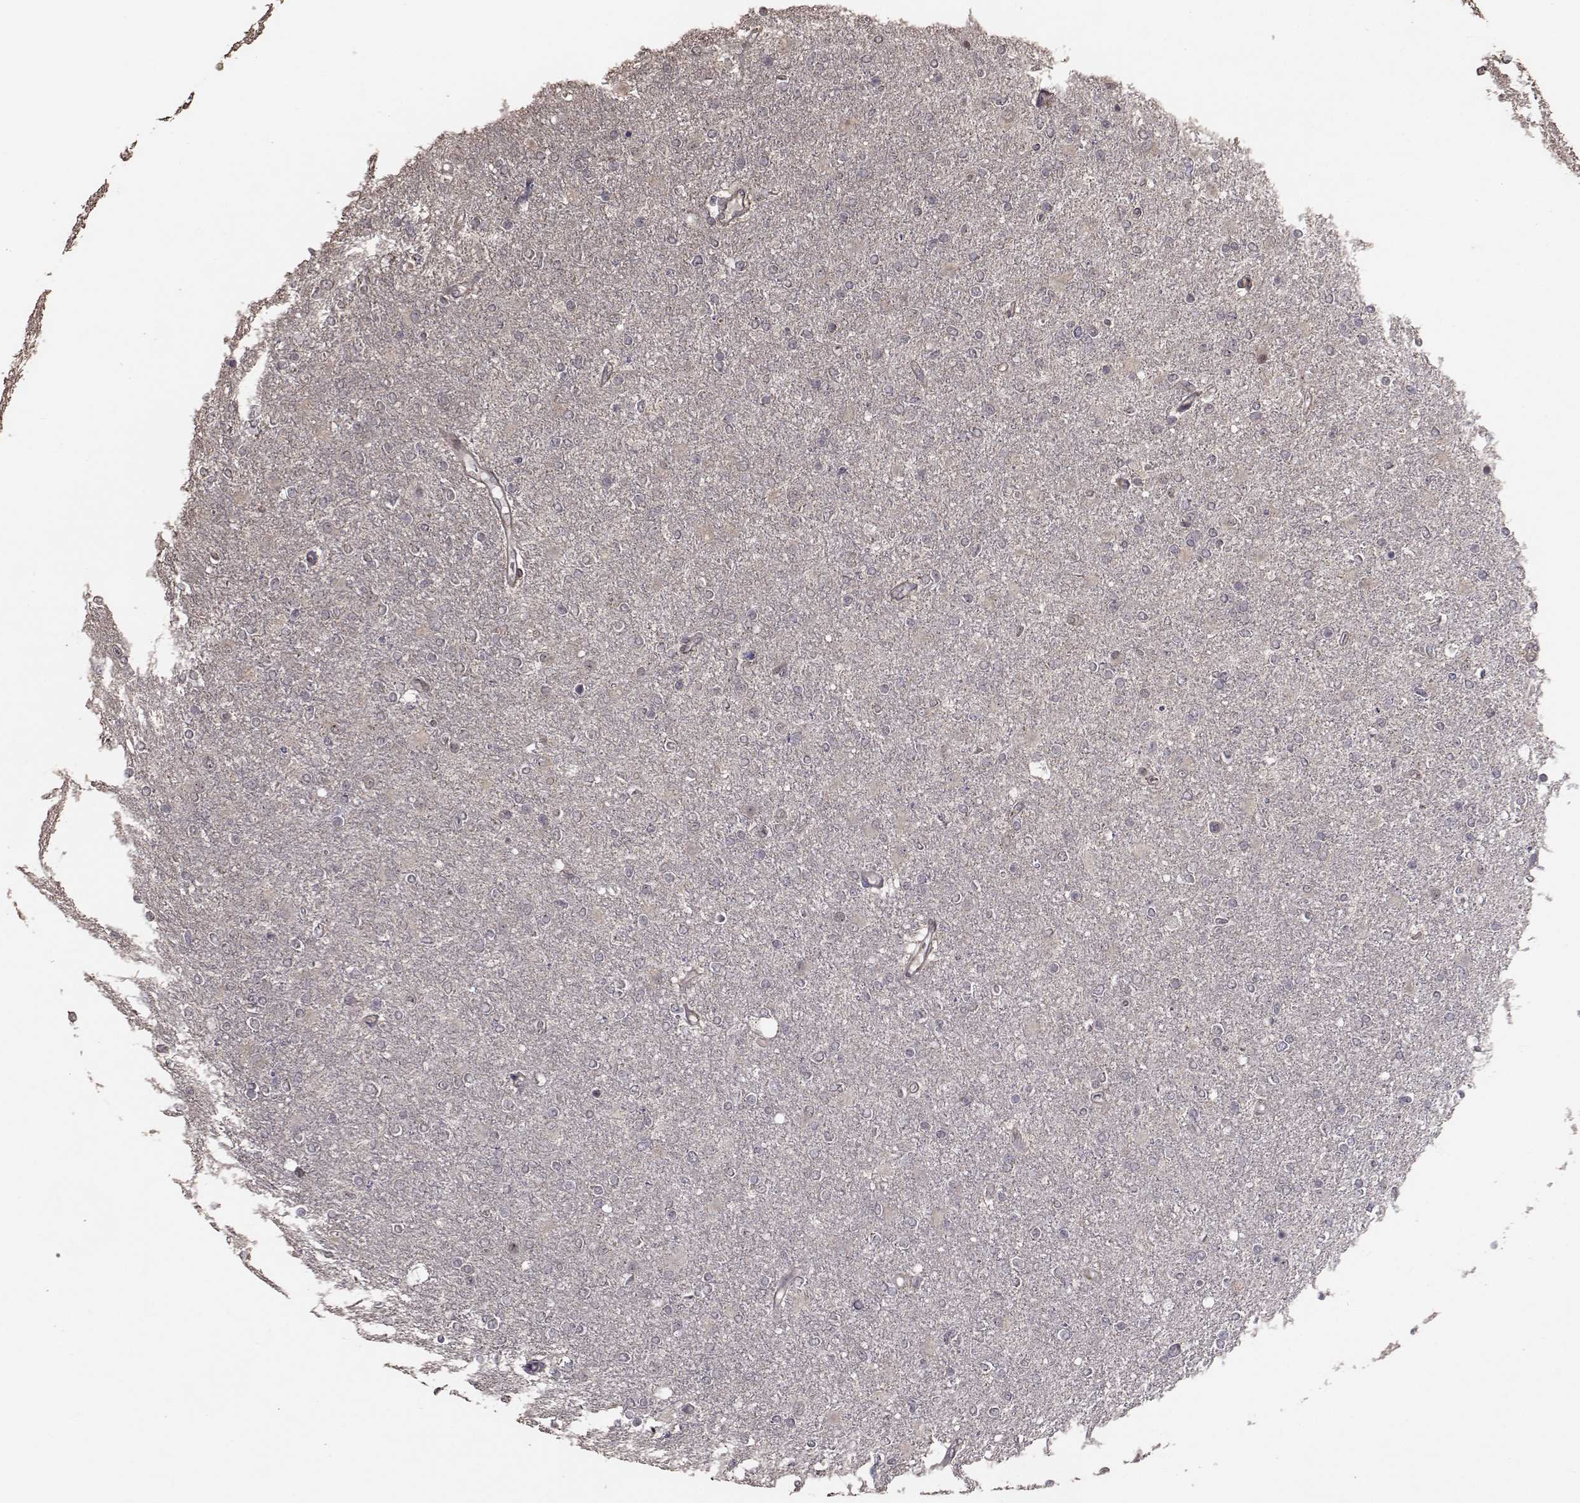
{"staining": {"intensity": "negative", "quantity": "none", "location": "none"}, "tissue": "glioma", "cell_type": "Tumor cells", "image_type": "cancer", "snomed": [{"axis": "morphology", "description": "Glioma, malignant, High grade"}, {"axis": "topography", "description": "Cerebral cortex"}], "caption": "Tumor cells are negative for brown protein staining in glioma. (Immunohistochemistry, brightfield microscopy, high magnification).", "gene": "TRIP10", "patient": {"sex": "male", "age": 70}}